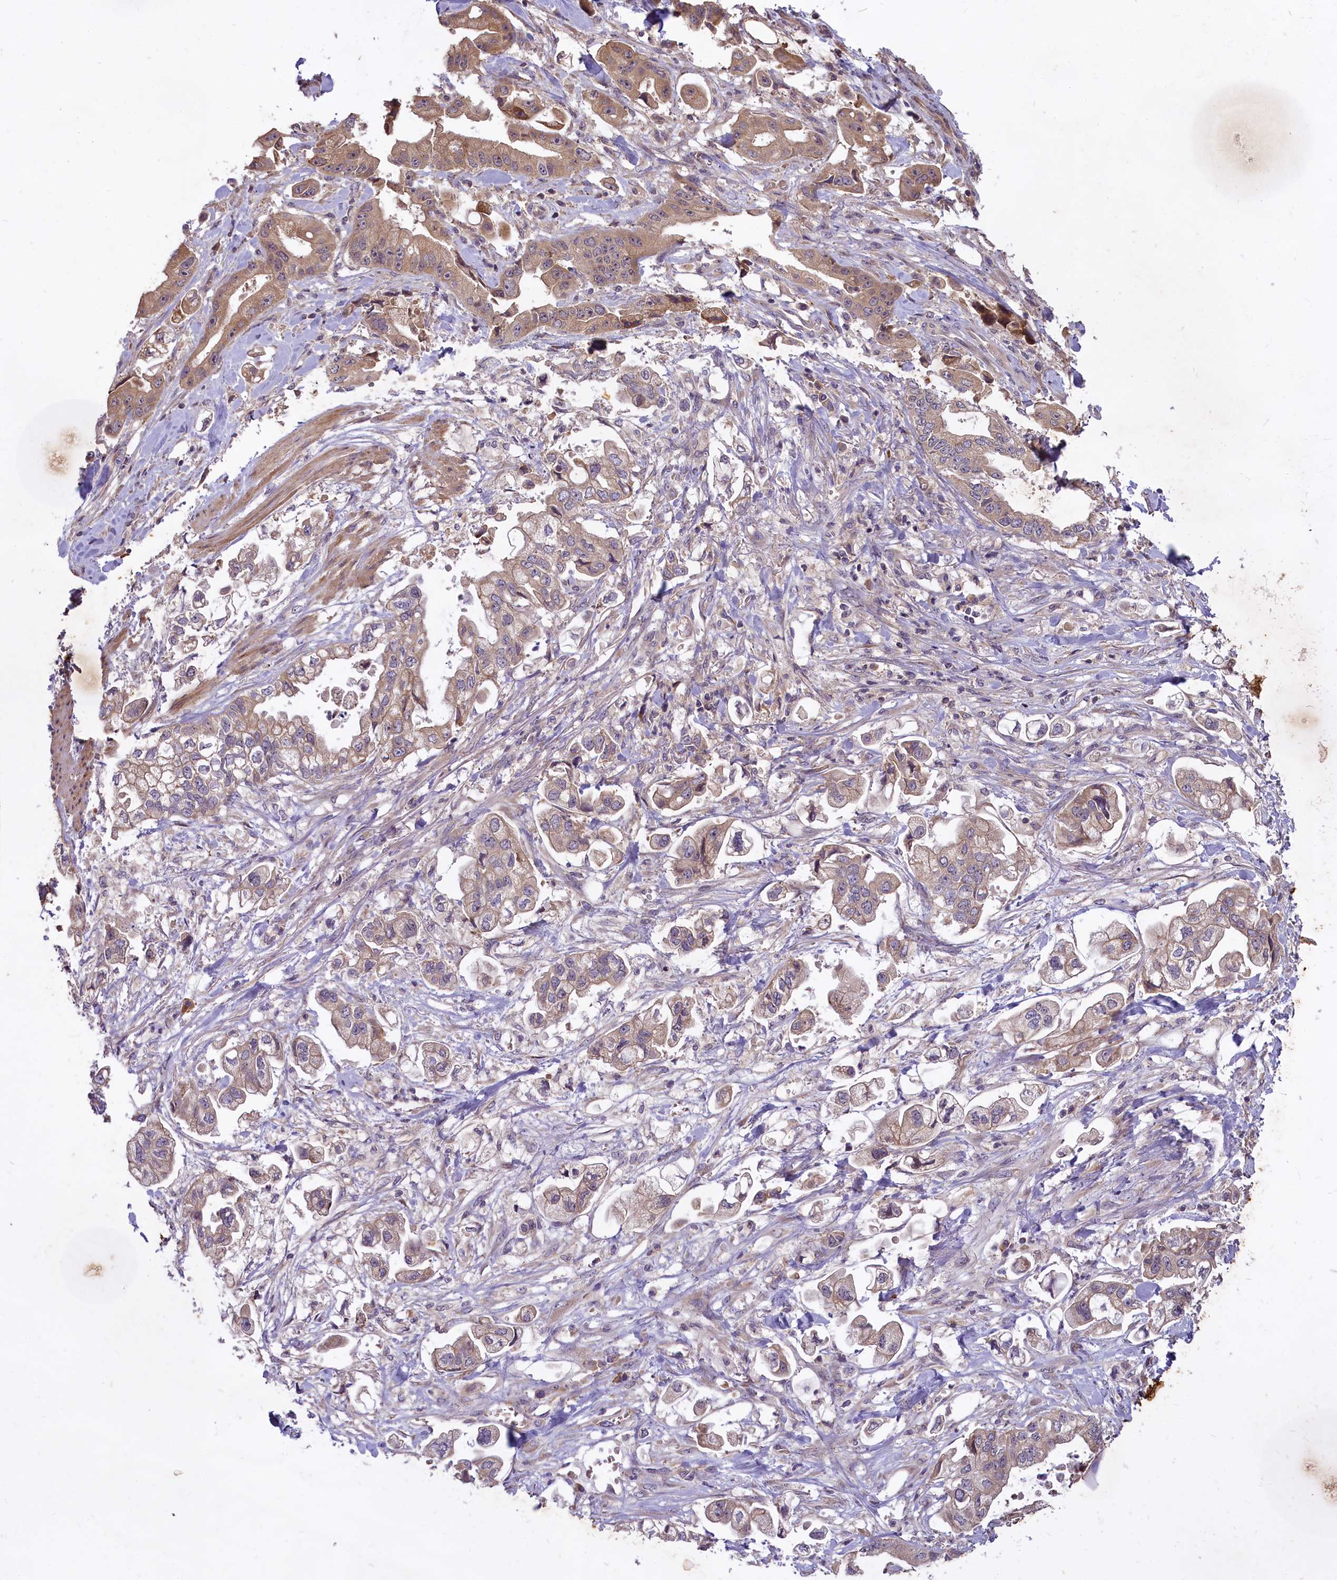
{"staining": {"intensity": "weak", "quantity": "25%-75%", "location": "cytoplasmic/membranous"}, "tissue": "stomach cancer", "cell_type": "Tumor cells", "image_type": "cancer", "snomed": [{"axis": "morphology", "description": "Adenocarcinoma, NOS"}, {"axis": "topography", "description": "Stomach"}], "caption": "Immunohistochemistry (IHC) micrograph of neoplastic tissue: human adenocarcinoma (stomach) stained using IHC shows low levels of weak protein expression localized specifically in the cytoplasmic/membranous of tumor cells, appearing as a cytoplasmic/membranous brown color.", "gene": "MEMO1", "patient": {"sex": "male", "age": 62}}